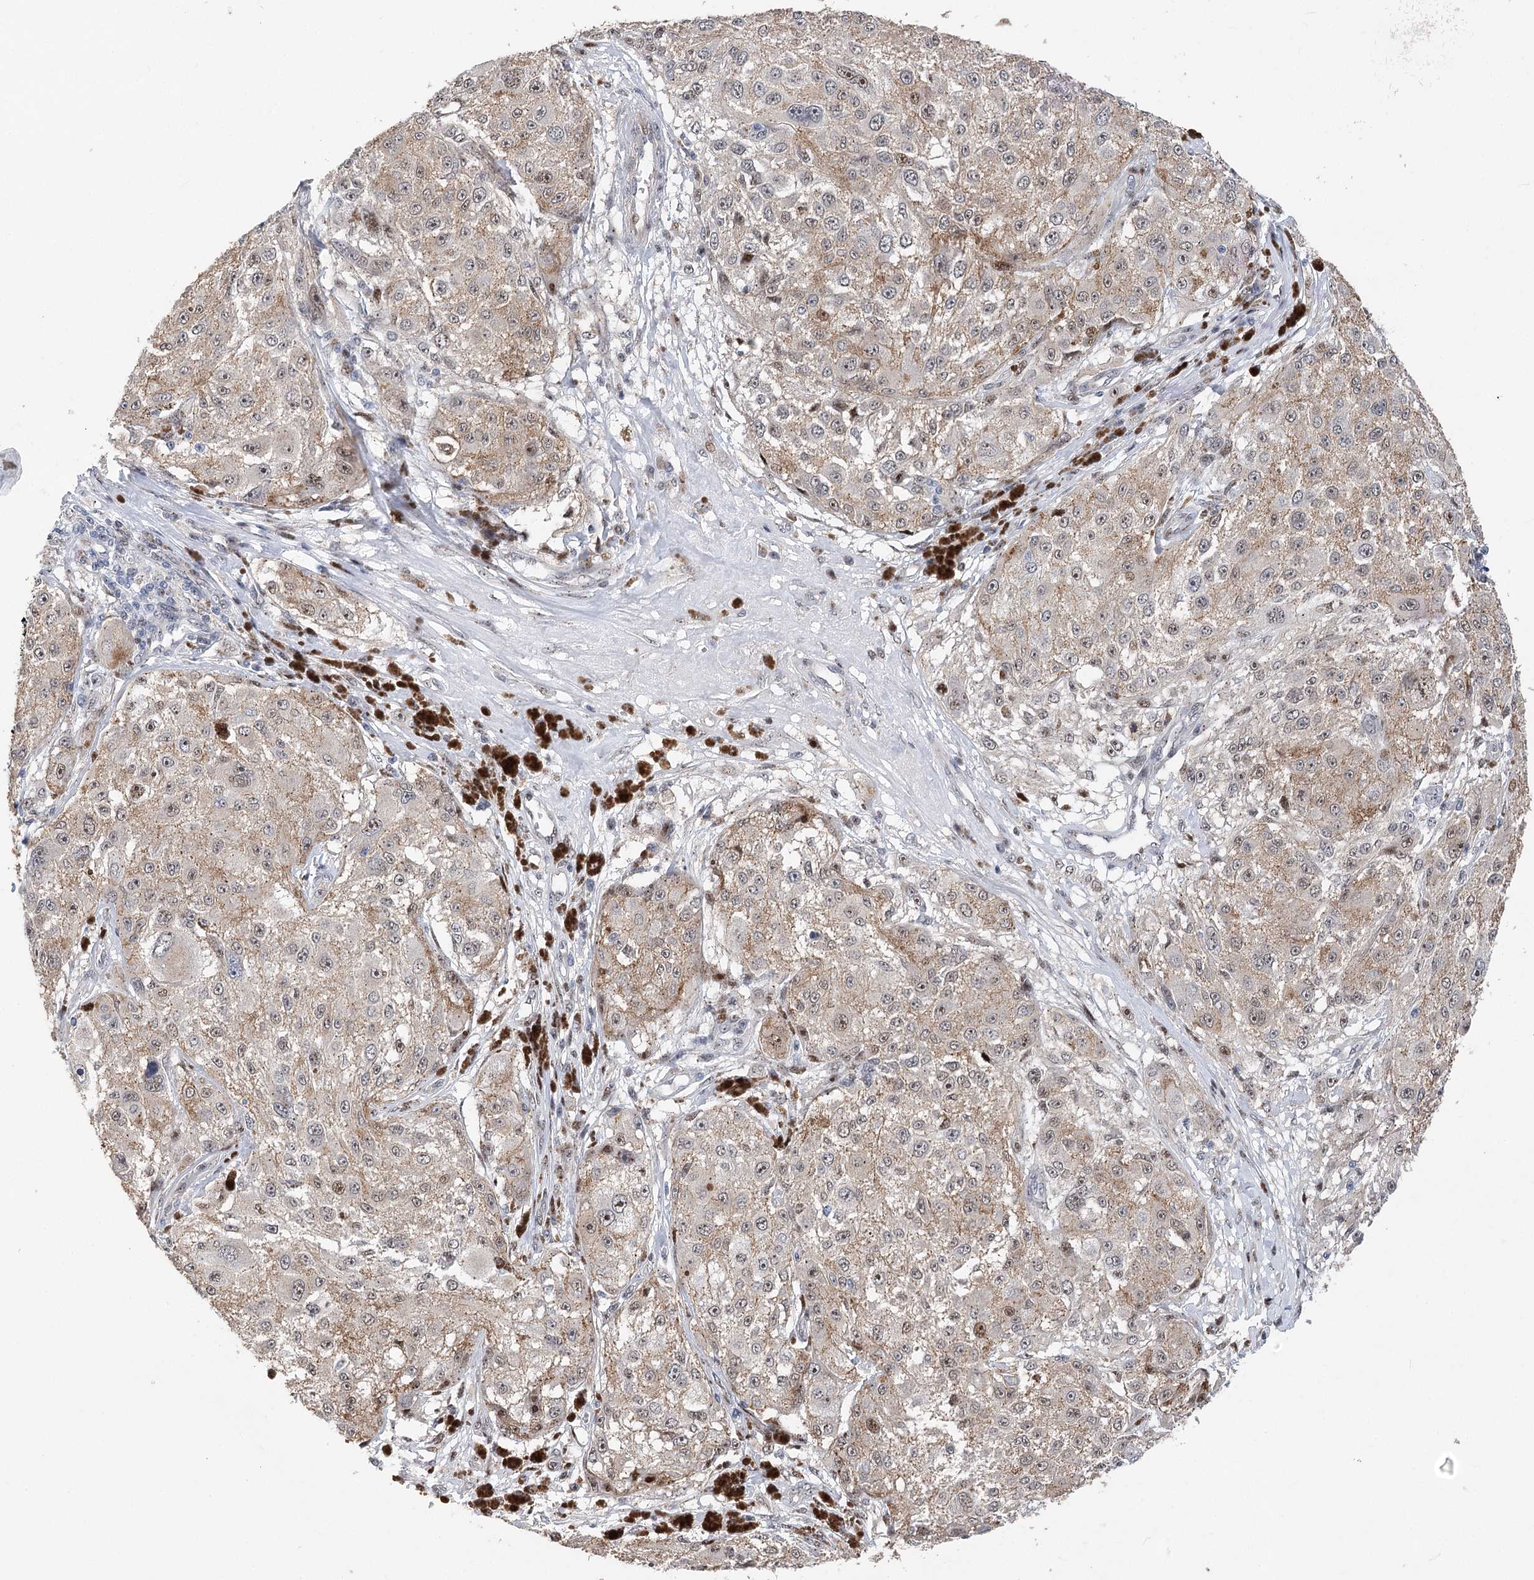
{"staining": {"intensity": "moderate", "quantity": "25%-75%", "location": "cytoplasmic/membranous,nuclear"}, "tissue": "melanoma", "cell_type": "Tumor cells", "image_type": "cancer", "snomed": [{"axis": "morphology", "description": "Necrosis, NOS"}, {"axis": "morphology", "description": "Malignant melanoma, NOS"}, {"axis": "topography", "description": "Skin"}], "caption": "The image shows a brown stain indicating the presence of a protein in the cytoplasmic/membranous and nuclear of tumor cells in melanoma. (DAB (3,3'-diaminobenzidine) = brown stain, brightfield microscopy at high magnification).", "gene": "CAMTA1", "patient": {"sex": "female", "age": 87}}